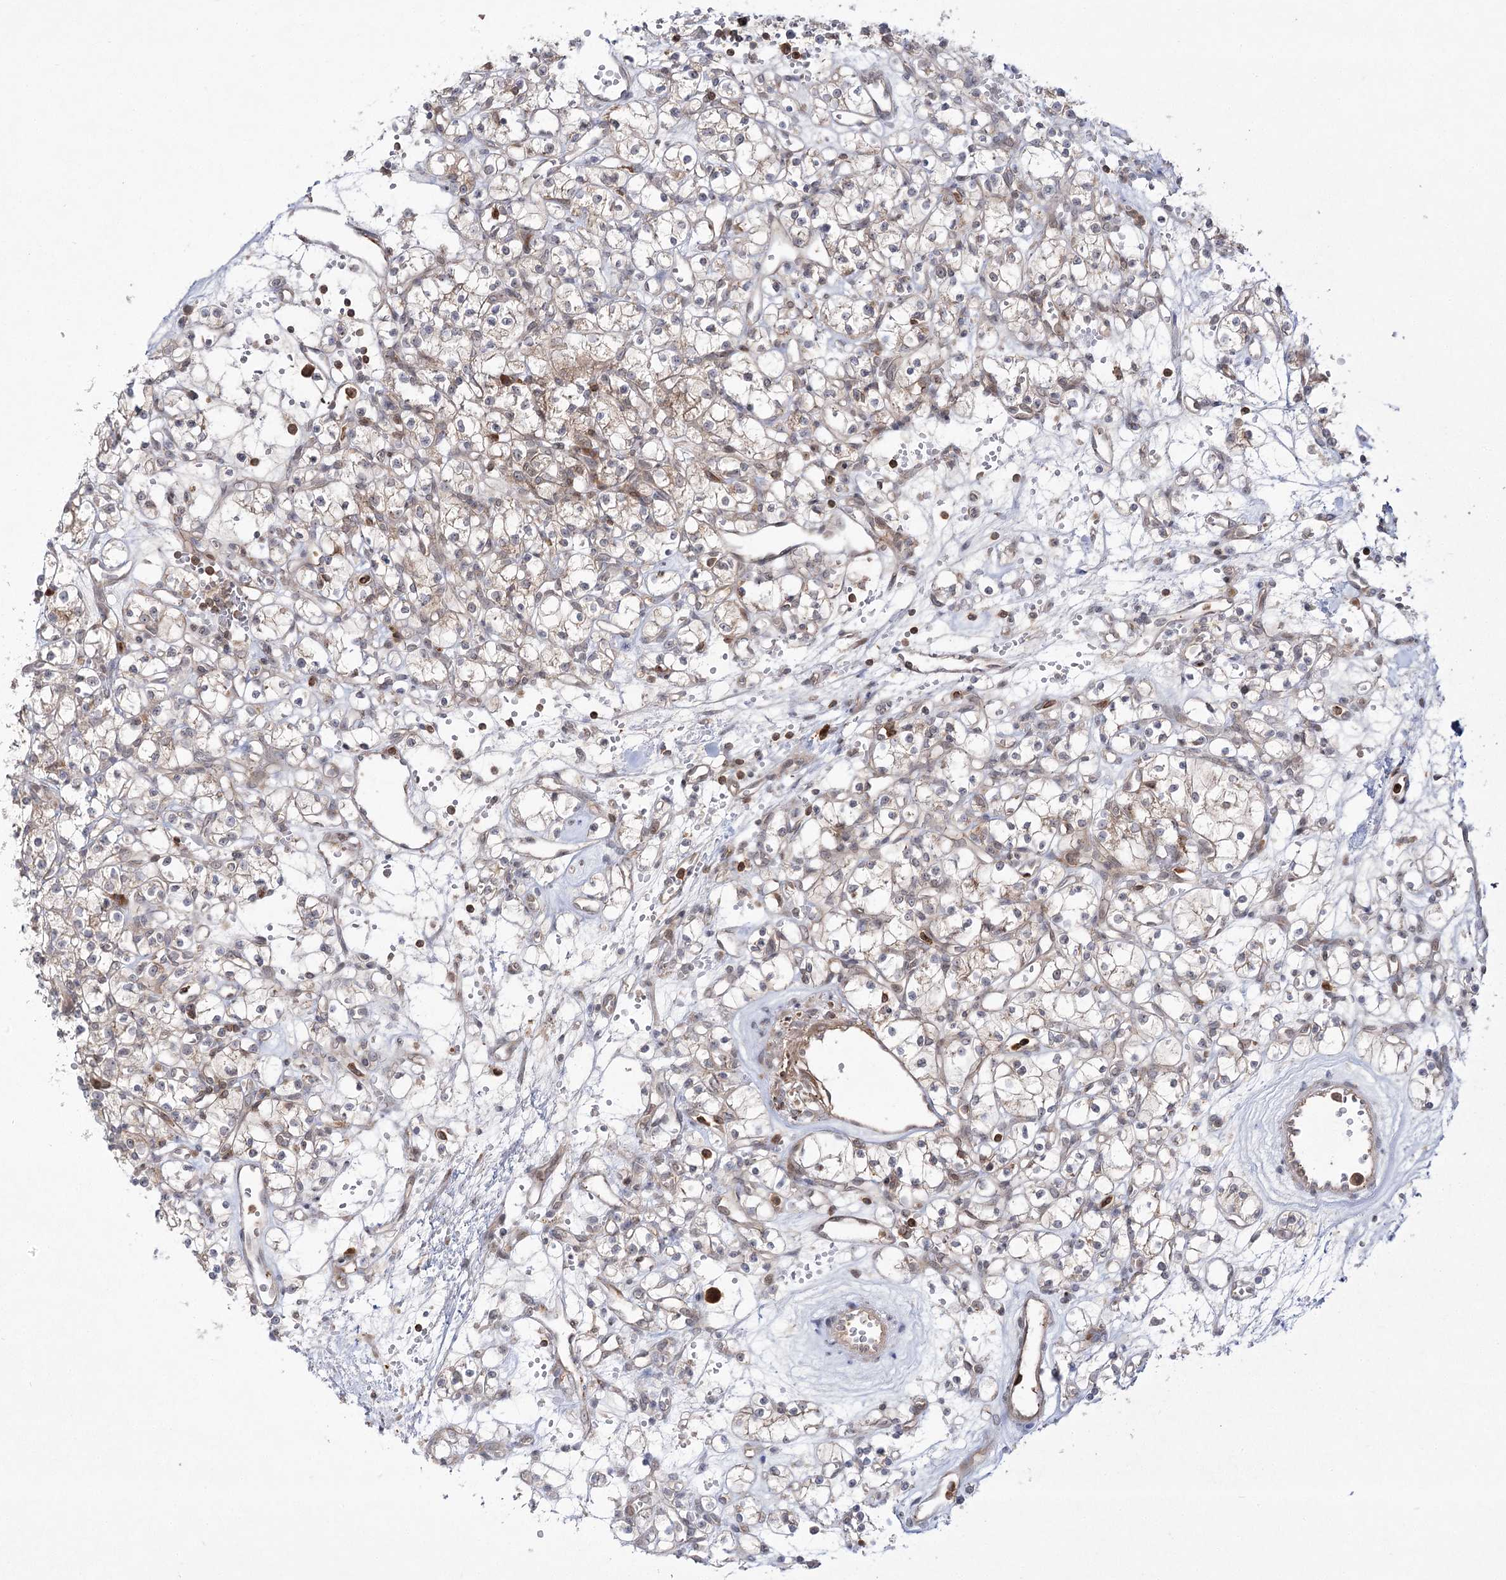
{"staining": {"intensity": "weak", "quantity": "<25%", "location": "cytoplasmic/membranous"}, "tissue": "renal cancer", "cell_type": "Tumor cells", "image_type": "cancer", "snomed": [{"axis": "morphology", "description": "Adenocarcinoma, NOS"}, {"axis": "topography", "description": "Kidney"}], "caption": "IHC photomicrograph of neoplastic tissue: human renal cancer stained with DAB (3,3'-diaminobenzidine) displays no significant protein positivity in tumor cells.", "gene": "SYTL1", "patient": {"sex": "female", "age": 59}}